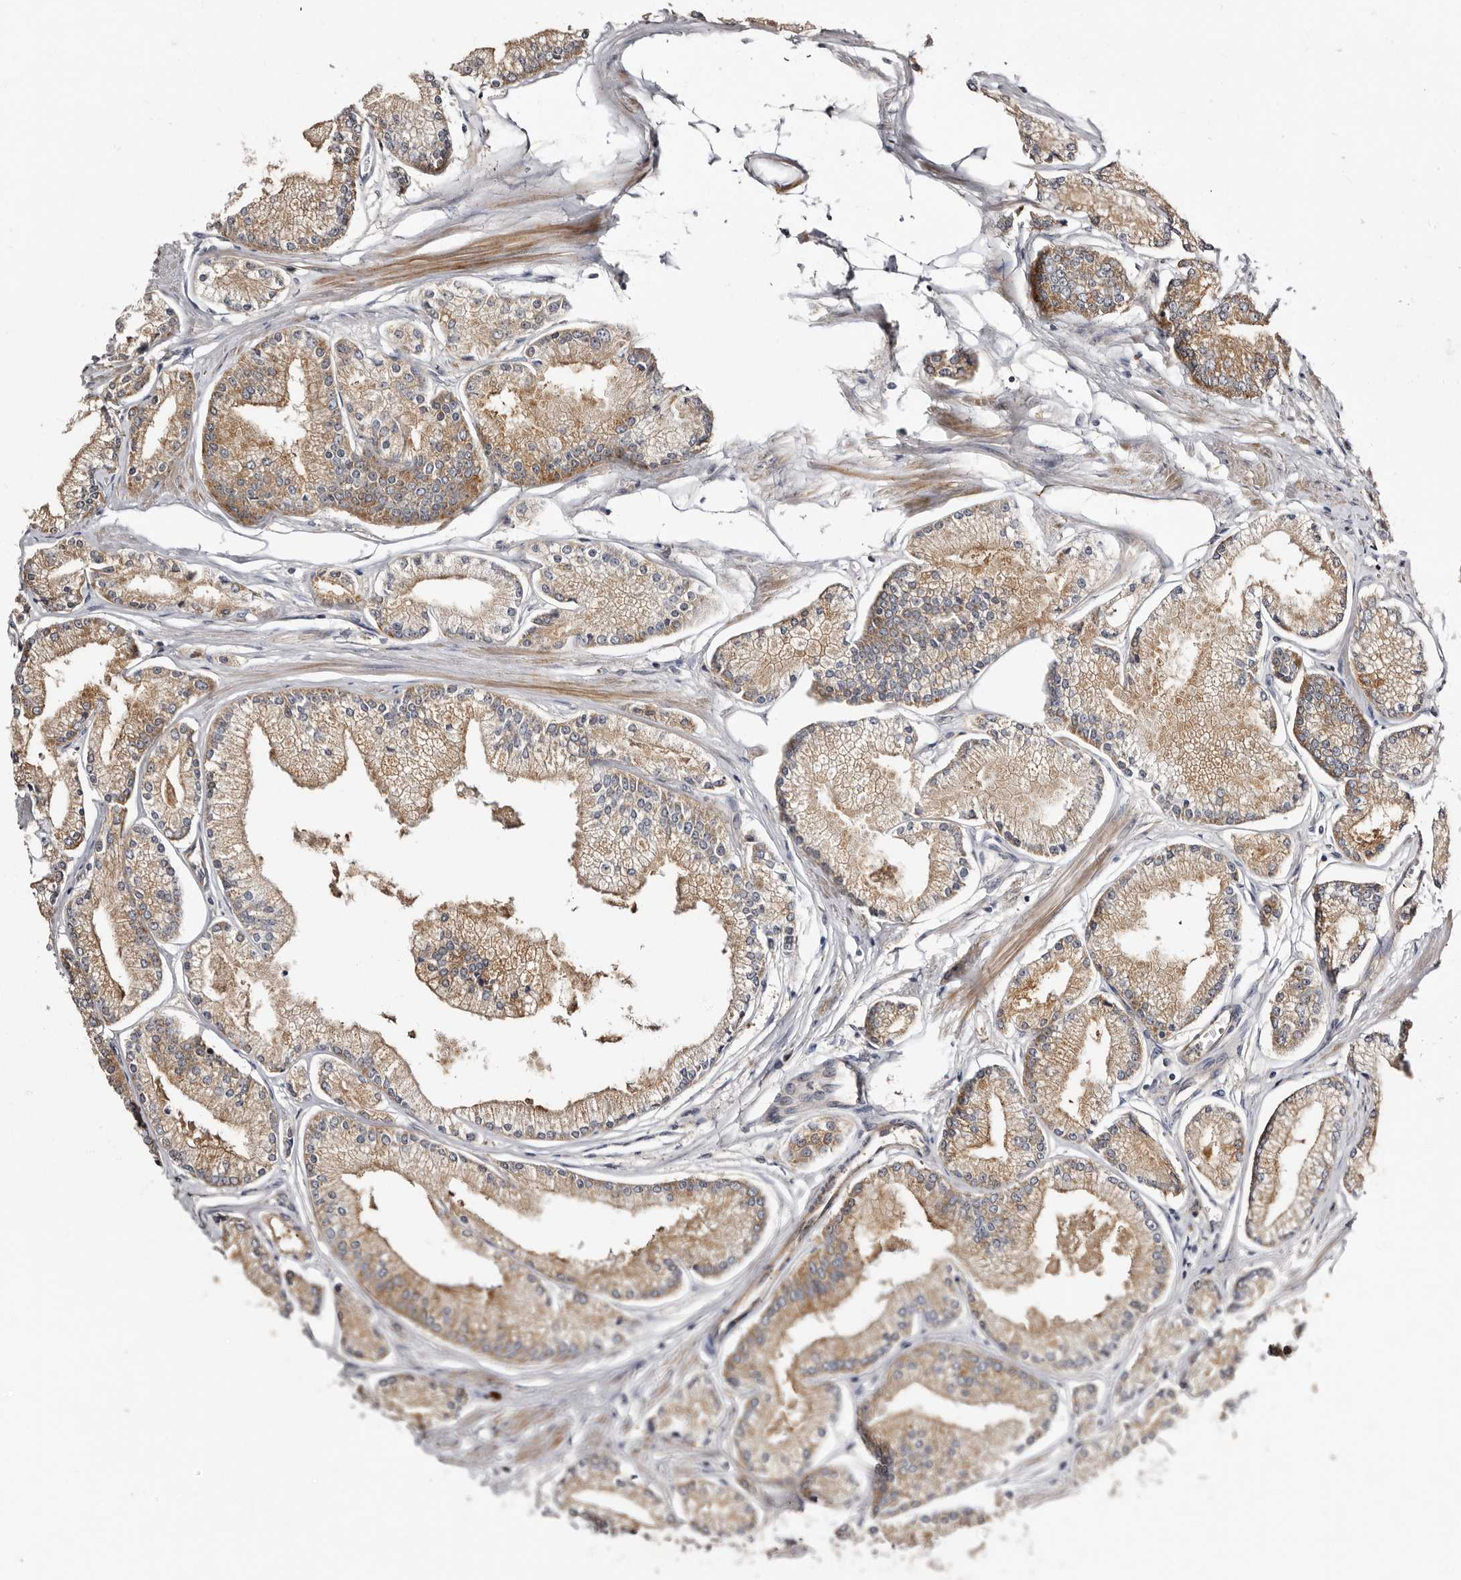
{"staining": {"intensity": "moderate", "quantity": ">75%", "location": "cytoplasmic/membranous"}, "tissue": "prostate cancer", "cell_type": "Tumor cells", "image_type": "cancer", "snomed": [{"axis": "morphology", "description": "Adenocarcinoma, Low grade"}, {"axis": "topography", "description": "Prostate"}], "caption": "Protein staining of adenocarcinoma (low-grade) (prostate) tissue shows moderate cytoplasmic/membranous positivity in approximately >75% of tumor cells.", "gene": "TBC1D22B", "patient": {"sex": "male", "age": 52}}